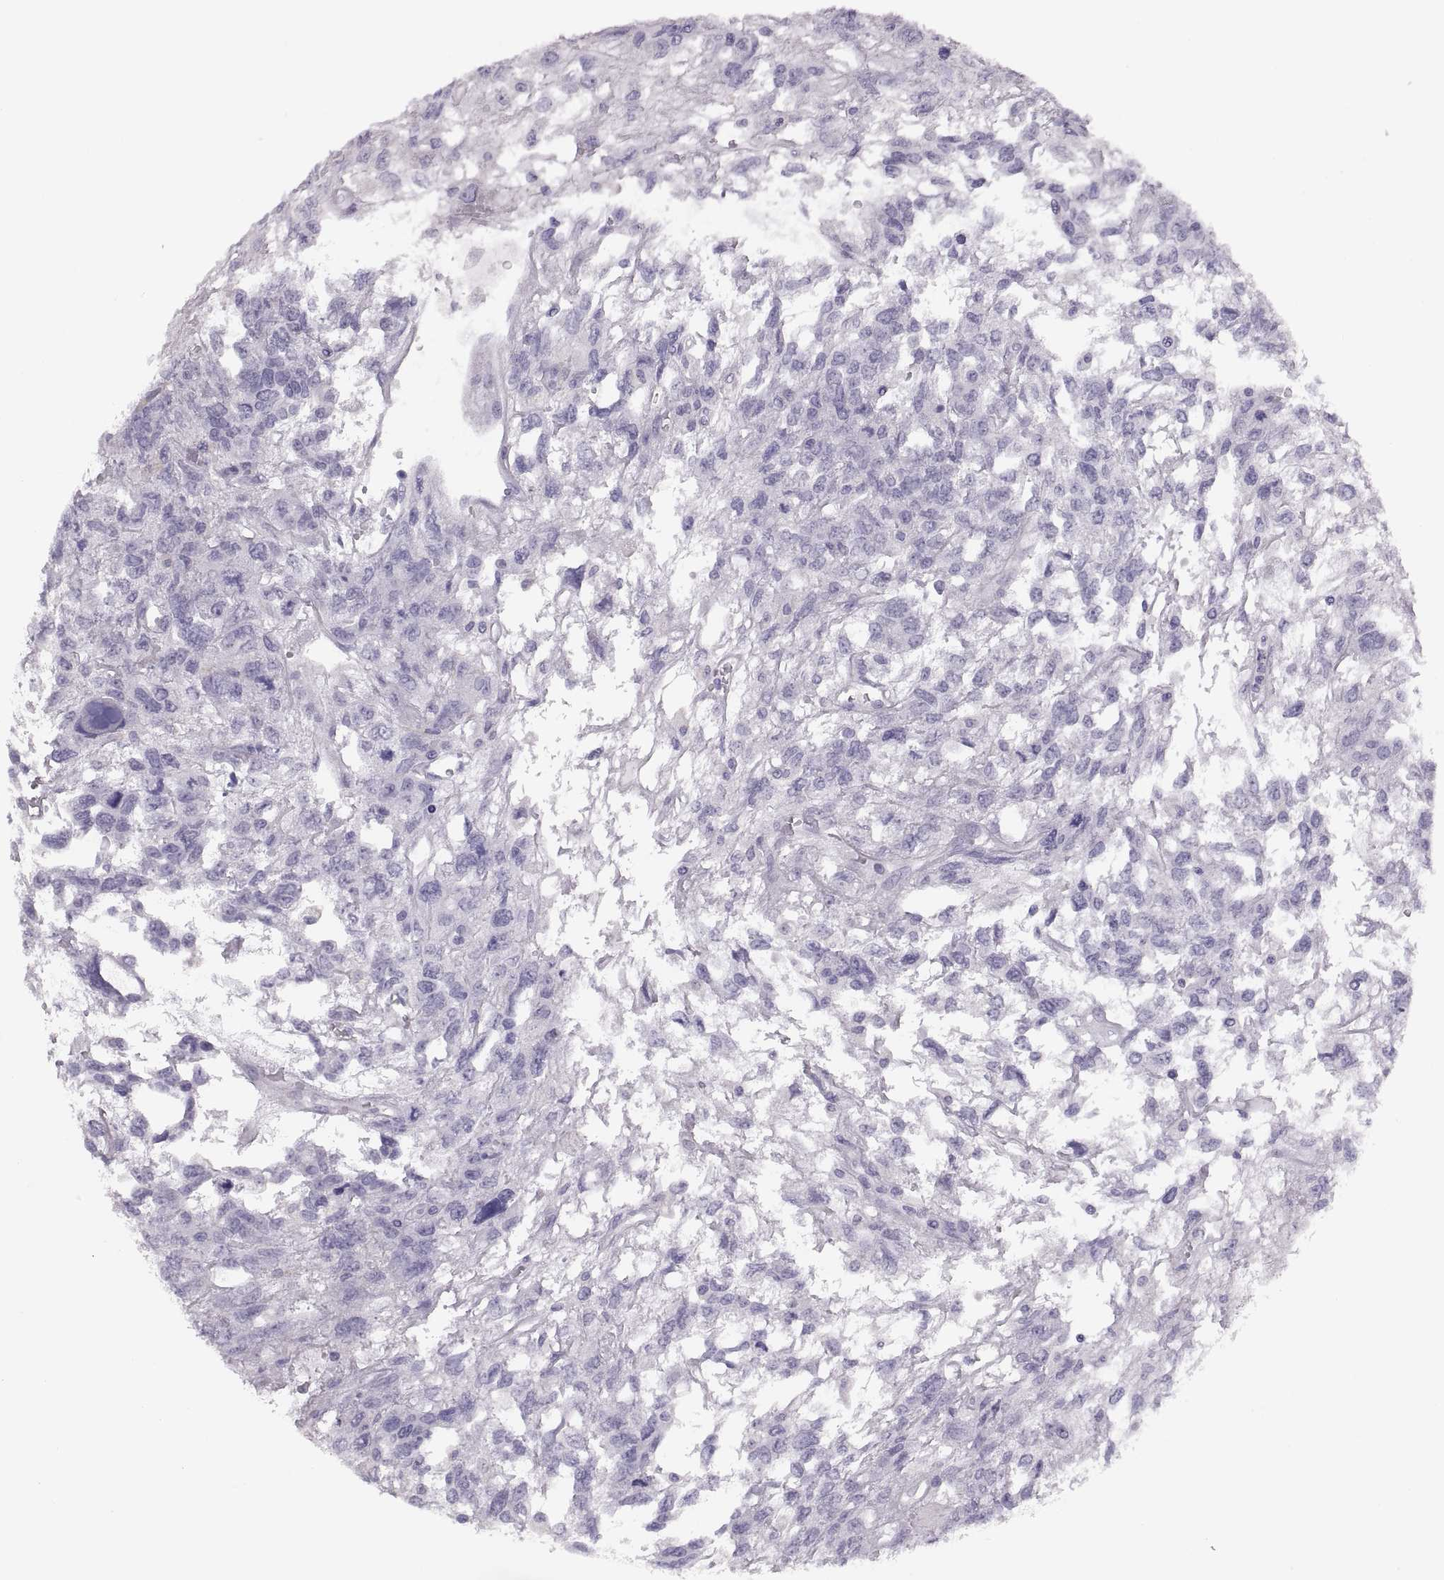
{"staining": {"intensity": "negative", "quantity": "none", "location": "none"}, "tissue": "testis cancer", "cell_type": "Tumor cells", "image_type": "cancer", "snomed": [{"axis": "morphology", "description": "Seminoma, NOS"}, {"axis": "topography", "description": "Testis"}], "caption": "Tumor cells are negative for protein expression in human testis seminoma. (DAB (3,3'-diaminobenzidine) immunohistochemistry (IHC), high magnification).", "gene": "COL9A3", "patient": {"sex": "male", "age": 52}}